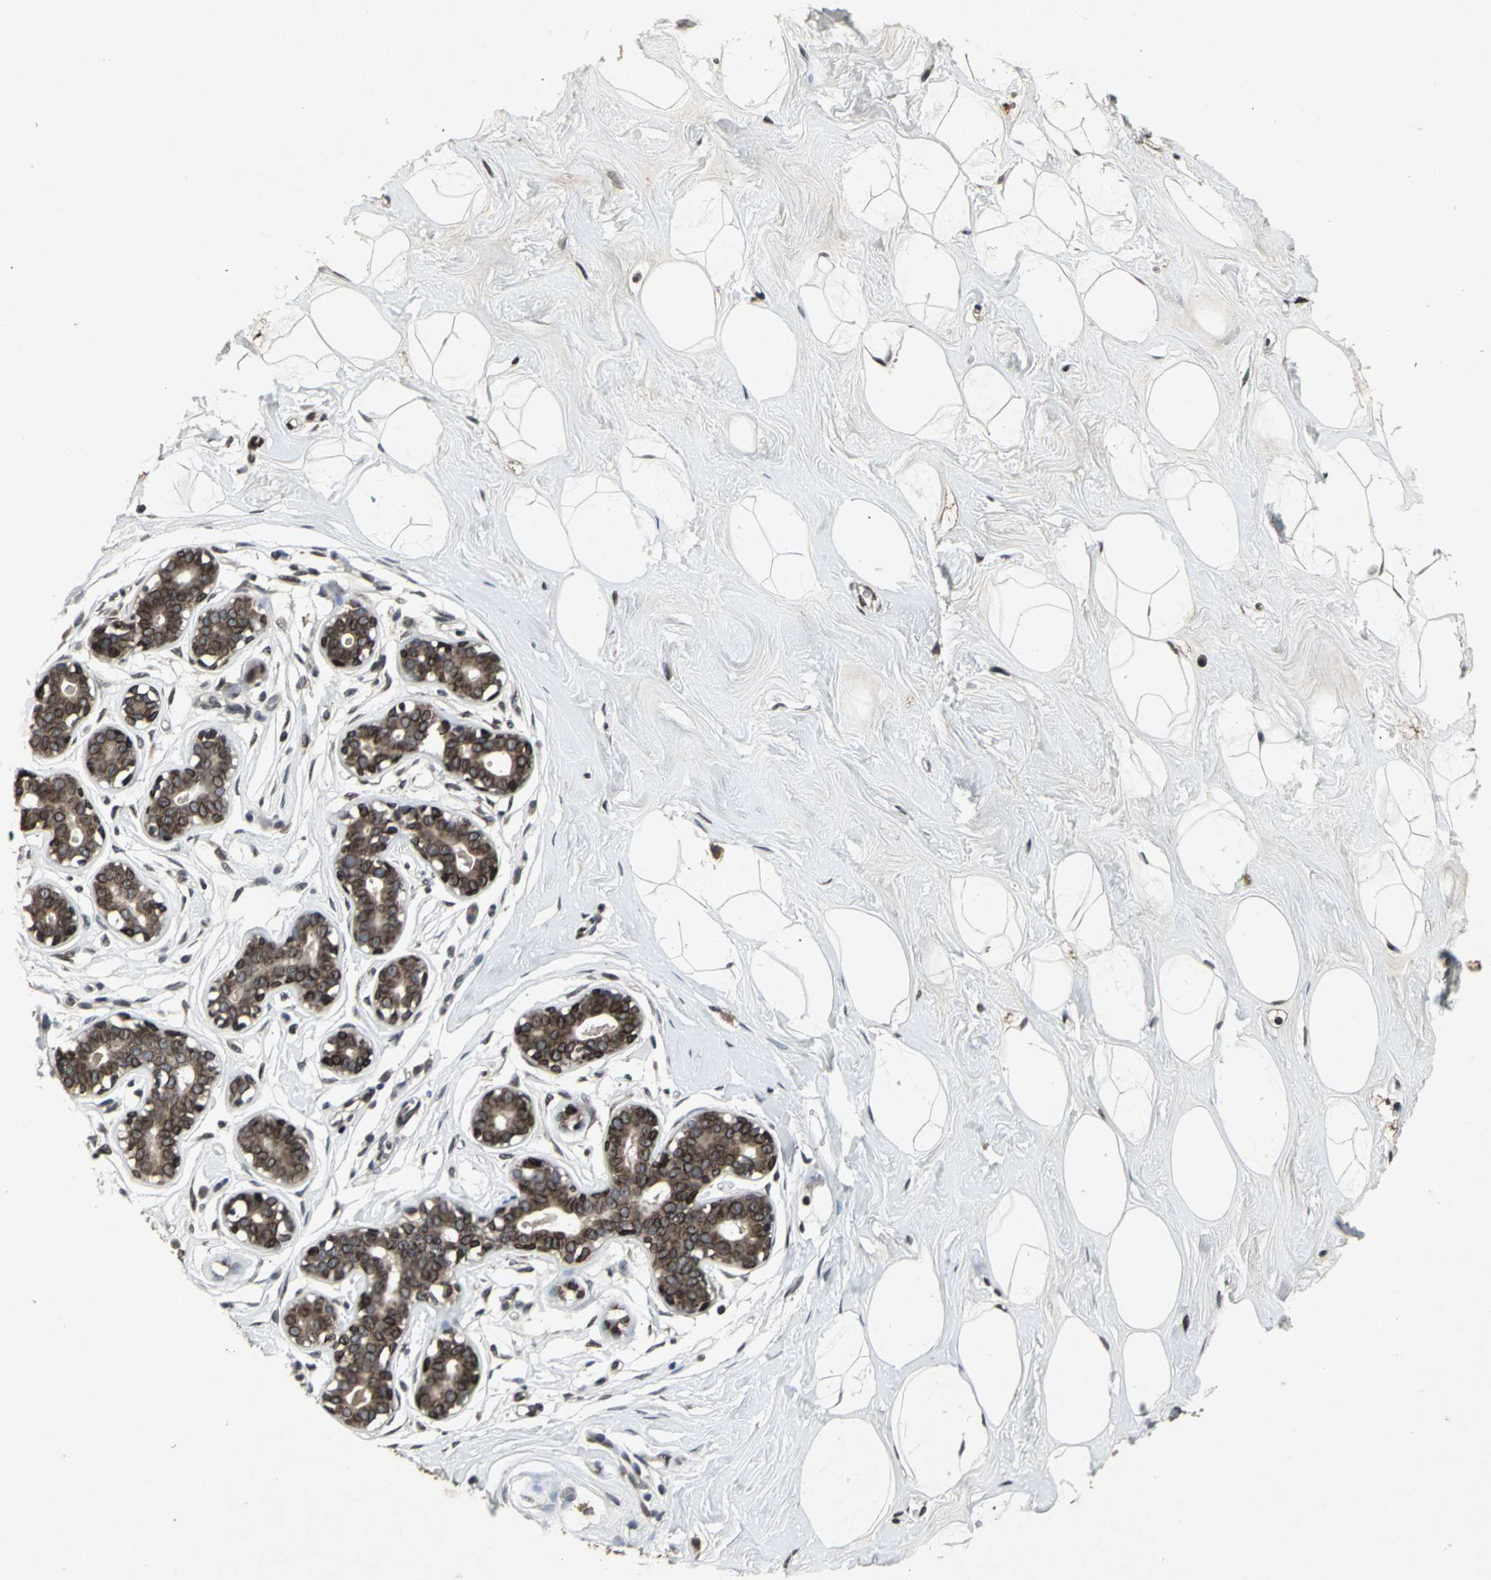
{"staining": {"intensity": "negative", "quantity": "none", "location": "none"}, "tissue": "breast", "cell_type": "Adipocytes", "image_type": "normal", "snomed": [{"axis": "morphology", "description": "Normal tissue, NOS"}, {"axis": "topography", "description": "Breast"}], "caption": "IHC histopathology image of normal human breast stained for a protein (brown), which reveals no staining in adipocytes.", "gene": "SH2B3", "patient": {"sex": "female", "age": 23}}